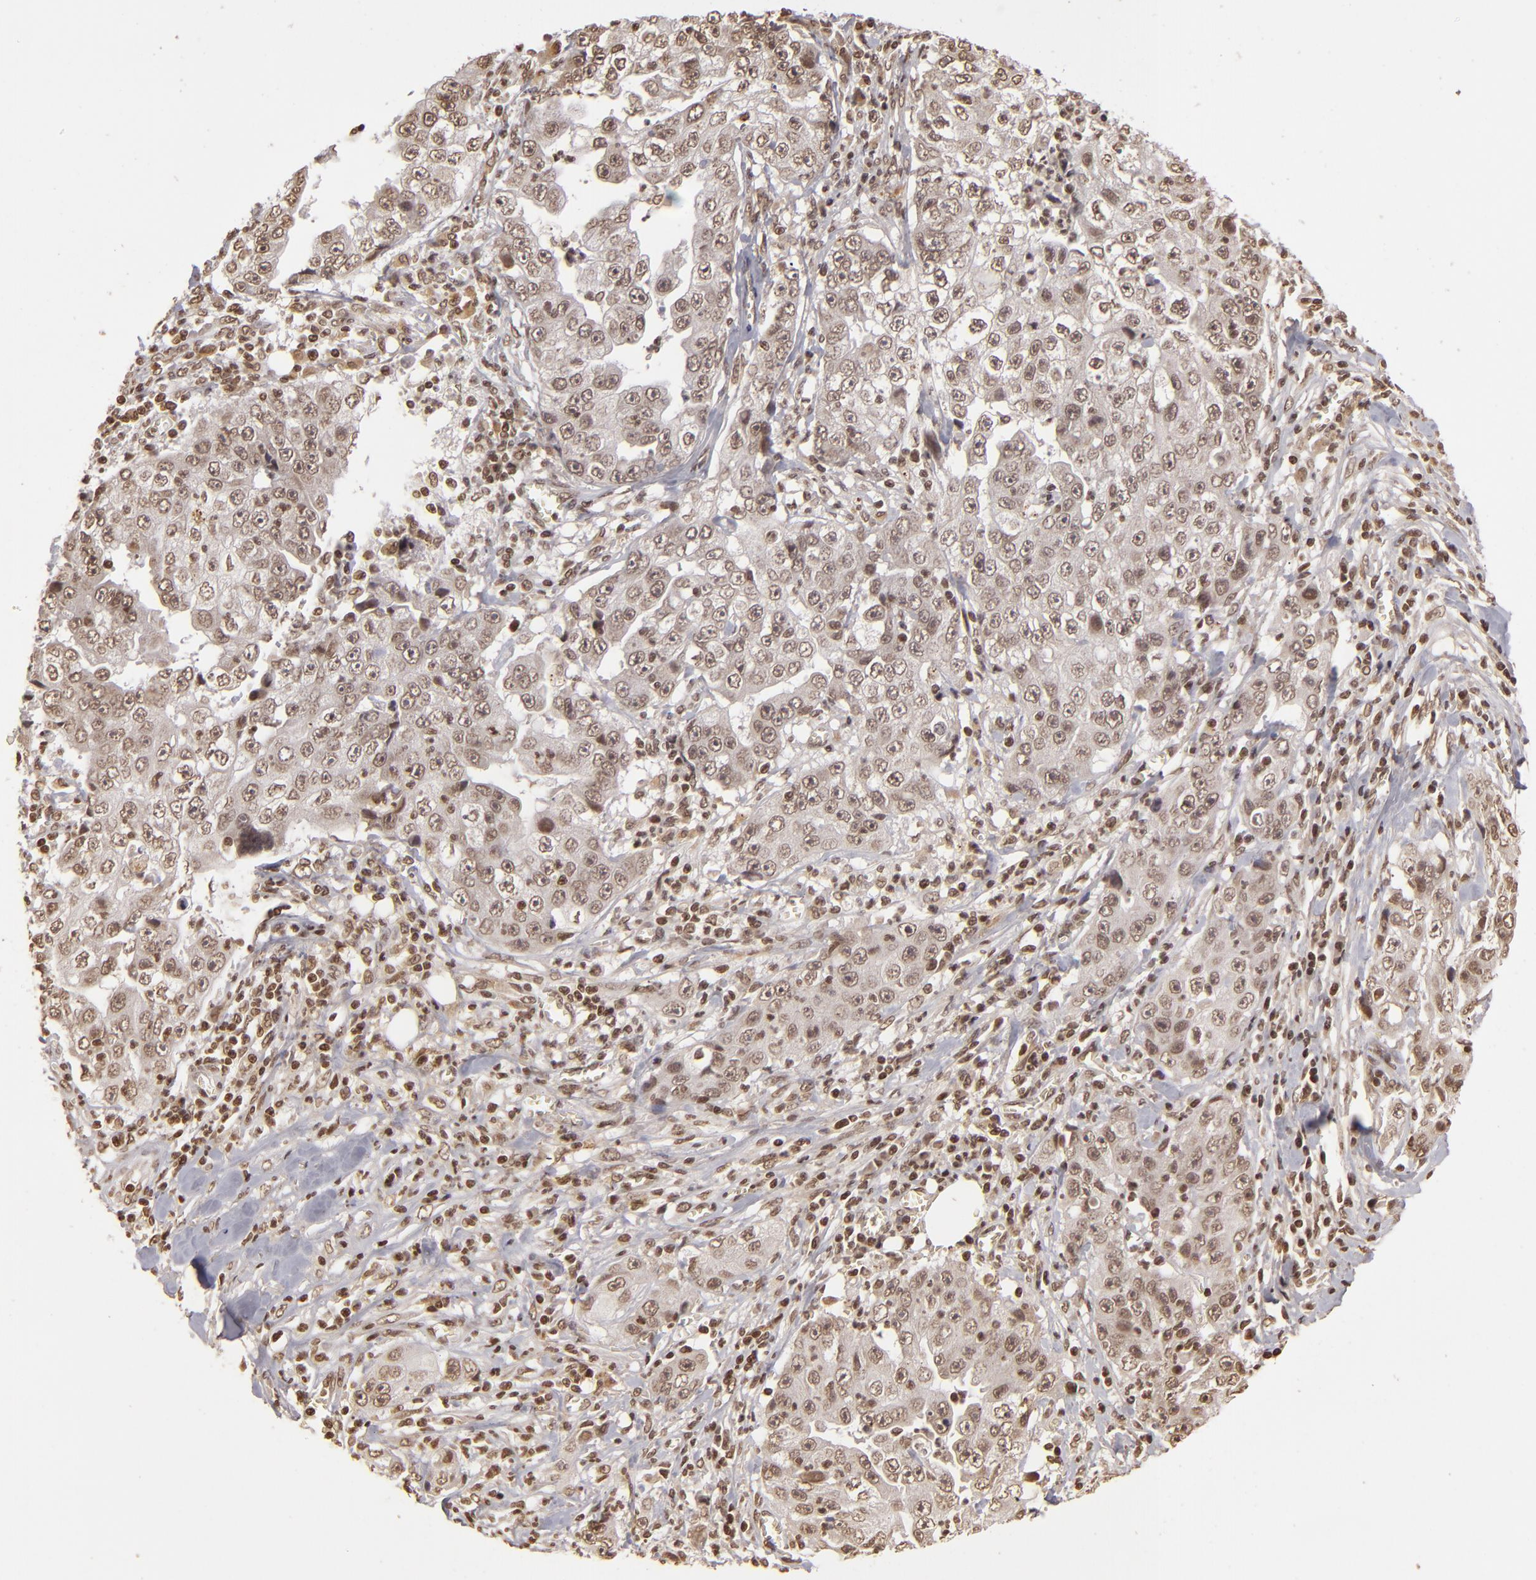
{"staining": {"intensity": "weak", "quantity": ">75%", "location": "nuclear"}, "tissue": "lung cancer", "cell_type": "Tumor cells", "image_type": "cancer", "snomed": [{"axis": "morphology", "description": "Squamous cell carcinoma, NOS"}, {"axis": "topography", "description": "Lung"}], "caption": "Immunohistochemical staining of human lung squamous cell carcinoma exhibits low levels of weak nuclear protein staining in approximately >75% of tumor cells.", "gene": "CUL3", "patient": {"sex": "male", "age": 64}}